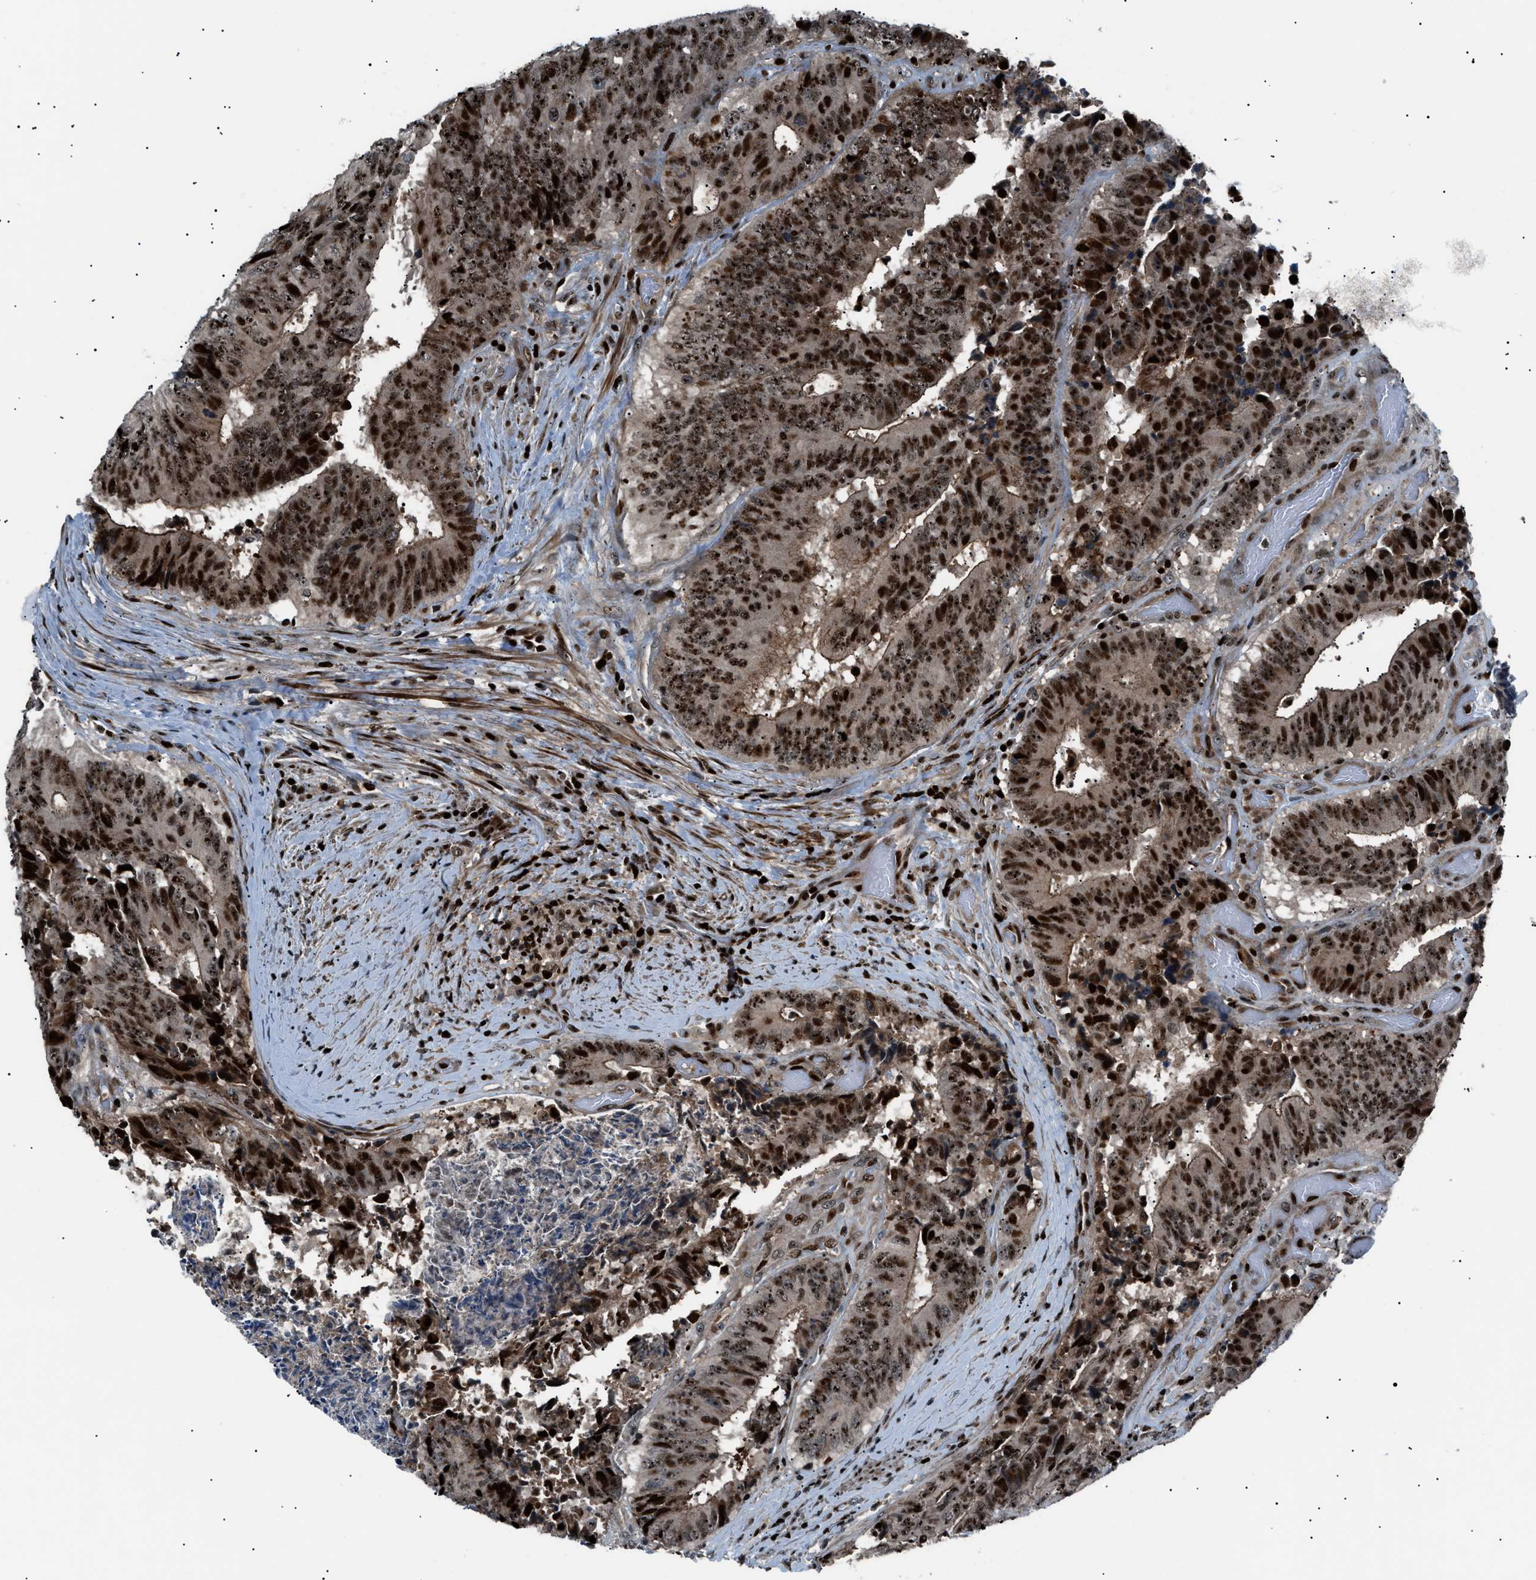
{"staining": {"intensity": "strong", "quantity": ">75%", "location": "cytoplasmic/membranous,nuclear"}, "tissue": "colorectal cancer", "cell_type": "Tumor cells", "image_type": "cancer", "snomed": [{"axis": "morphology", "description": "Adenocarcinoma, NOS"}, {"axis": "topography", "description": "Rectum"}], "caption": "Immunohistochemistry of human colorectal adenocarcinoma shows high levels of strong cytoplasmic/membranous and nuclear positivity in about >75% of tumor cells. Immunohistochemistry (ihc) stains the protein of interest in brown and the nuclei are stained blue.", "gene": "PRKX", "patient": {"sex": "male", "age": 72}}